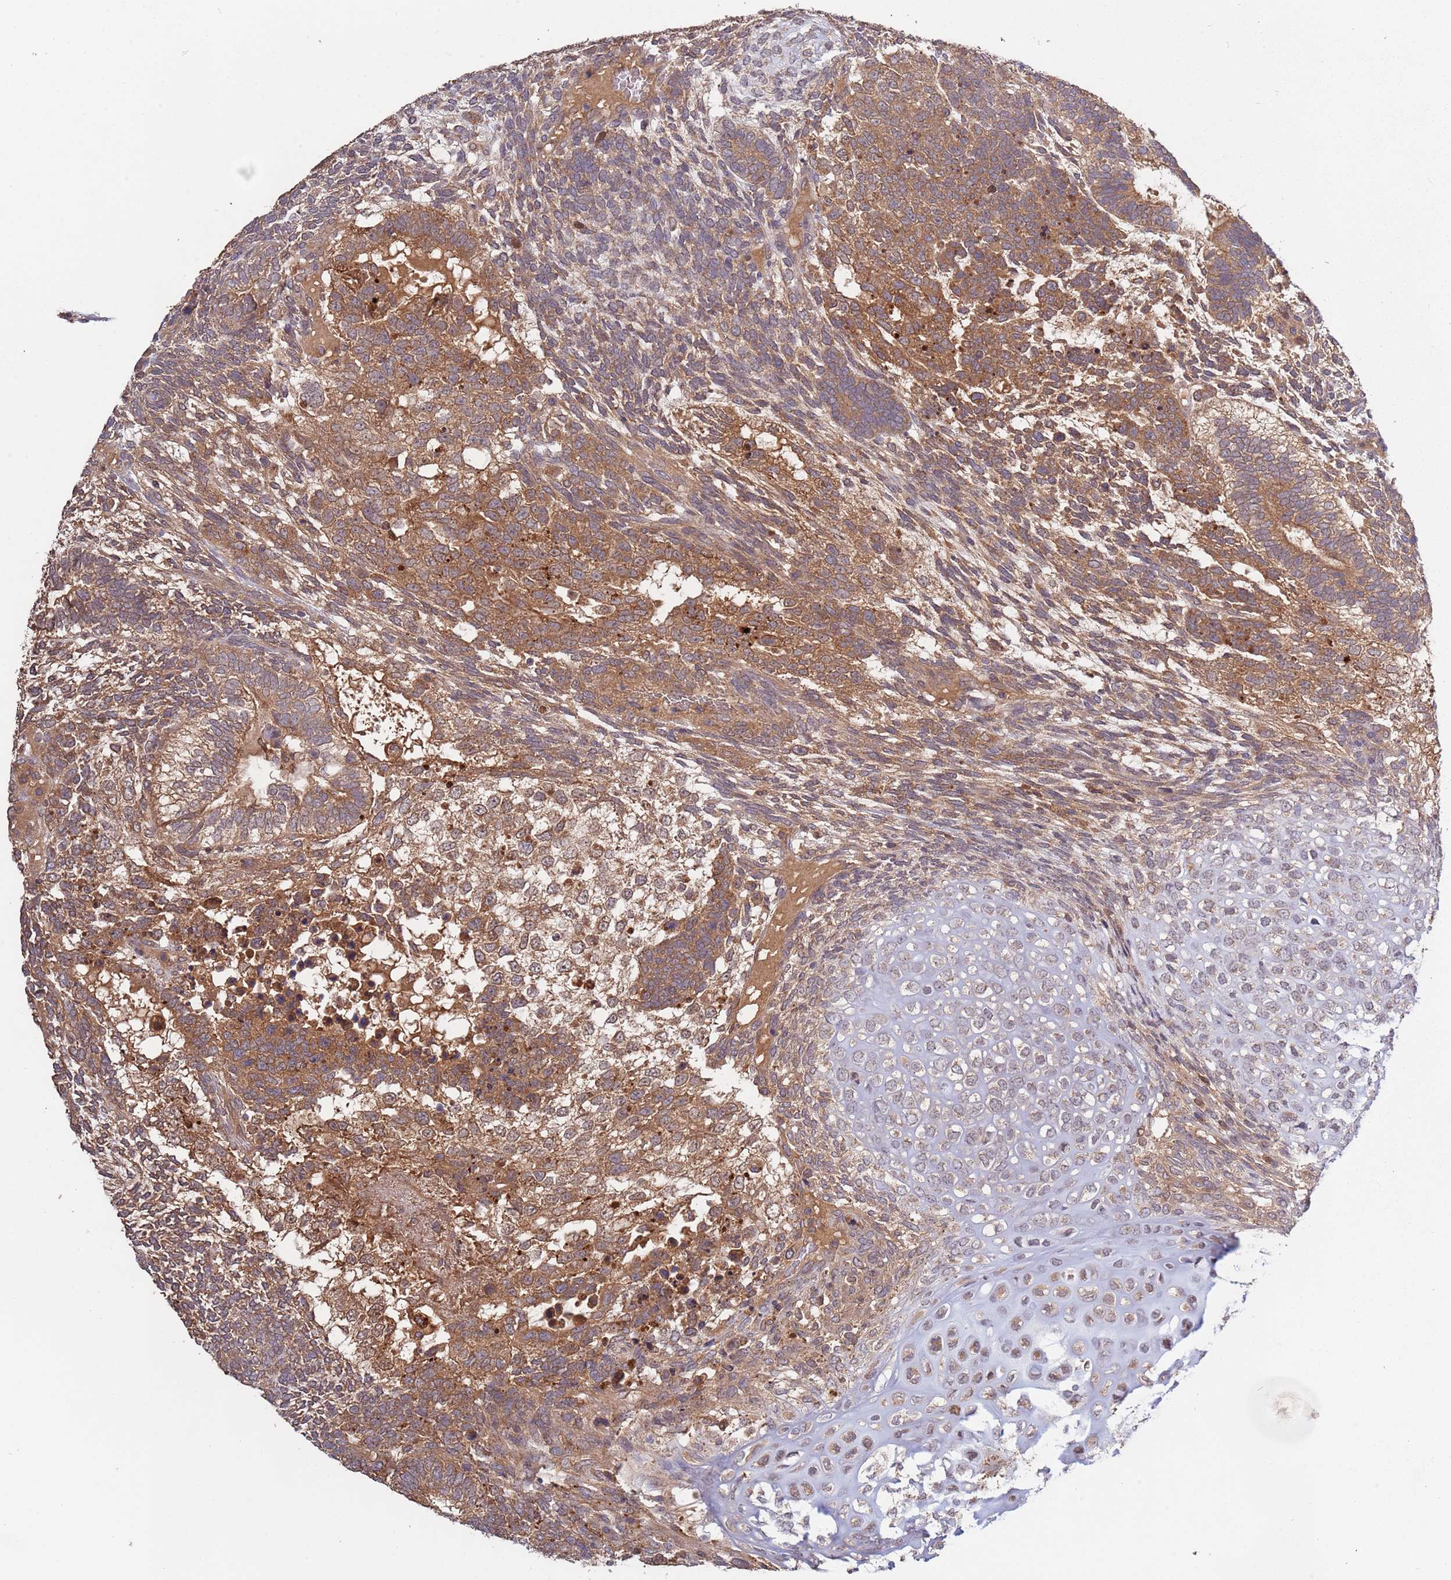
{"staining": {"intensity": "moderate", "quantity": ">75%", "location": "cytoplasmic/membranous"}, "tissue": "testis cancer", "cell_type": "Tumor cells", "image_type": "cancer", "snomed": [{"axis": "morphology", "description": "Carcinoma, Embryonal, NOS"}, {"axis": "topography", "description": "Testis"}], "caption": "Immunohistochemistry of embryonal carcinoma (testis) demonstrates medium levels of moderate cytoplasmic/membranous staining in about >75% of tumor cells. The staining was performed using DAB to visualize the protein expression in brown, while the nuclei were stained in blue with hematoxylin (Magnification: 20x).", "gene": "USP32", "patient": {"sex": "male", "age": 23}}